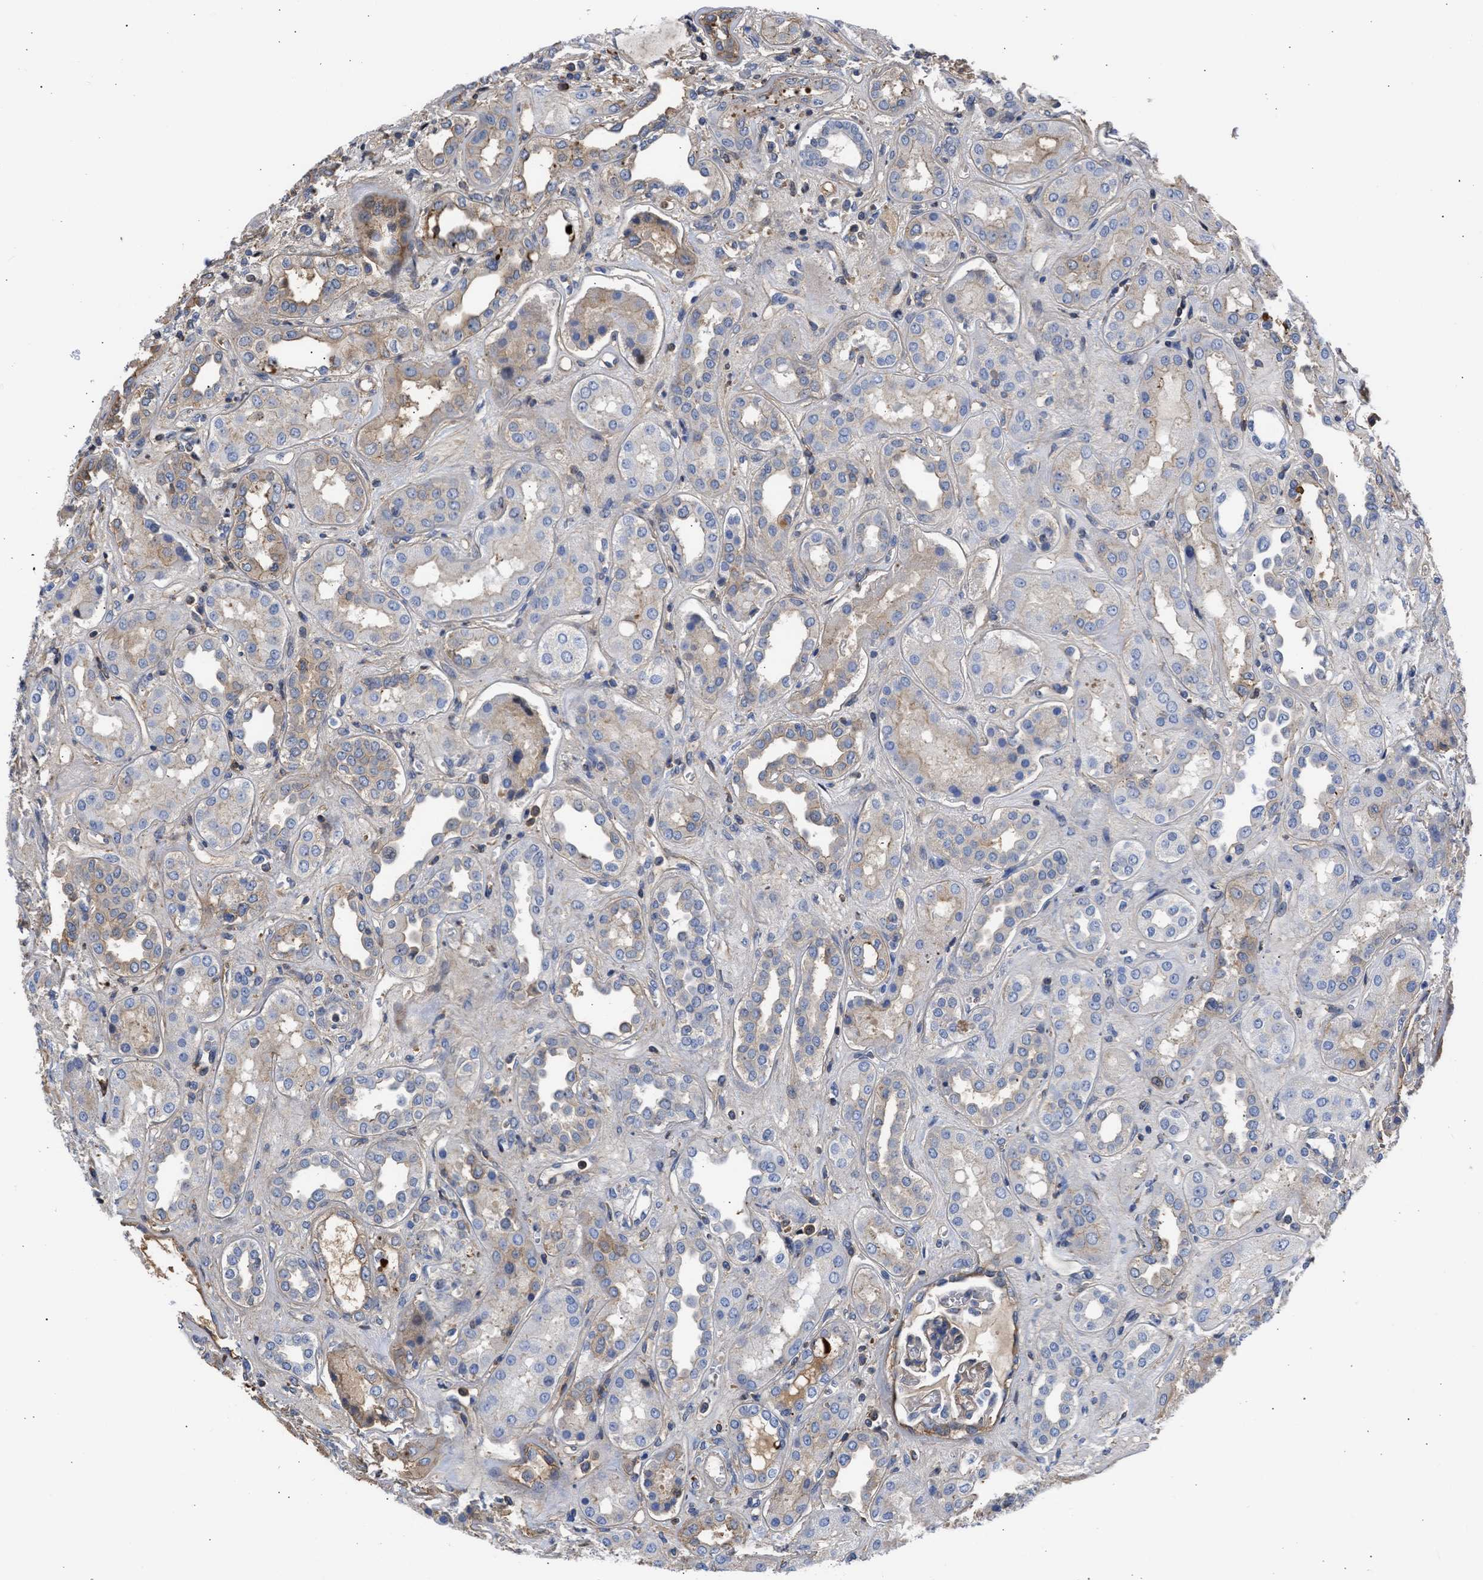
{"staining": {"intensity": "weak", "quantity": "<25%", "location": "cytoplasmic/membranous"}, "tissue": "kidney", "cell_type": "Cells in glomeruli", "image_type": "normal", "snomed": [{"axis": "morphology", "description": "Normal tissue, NOS"}, {"axis": "topography", "description": "Kidney"}], "caption": "Immunohistochemistry (IHC) photomicrograph of benign kidney: kidney stained with DAB demonstrates no significant protein staining in cells in glomeruli. Brightfield microscopy of IHC stained with DAB (3,3'-diaminobenzidine) (brown) and hematoxylin (blue), captured at high magnification.", "gene": "MAS1L", "patient": {"sex": "male", "age": 59}}